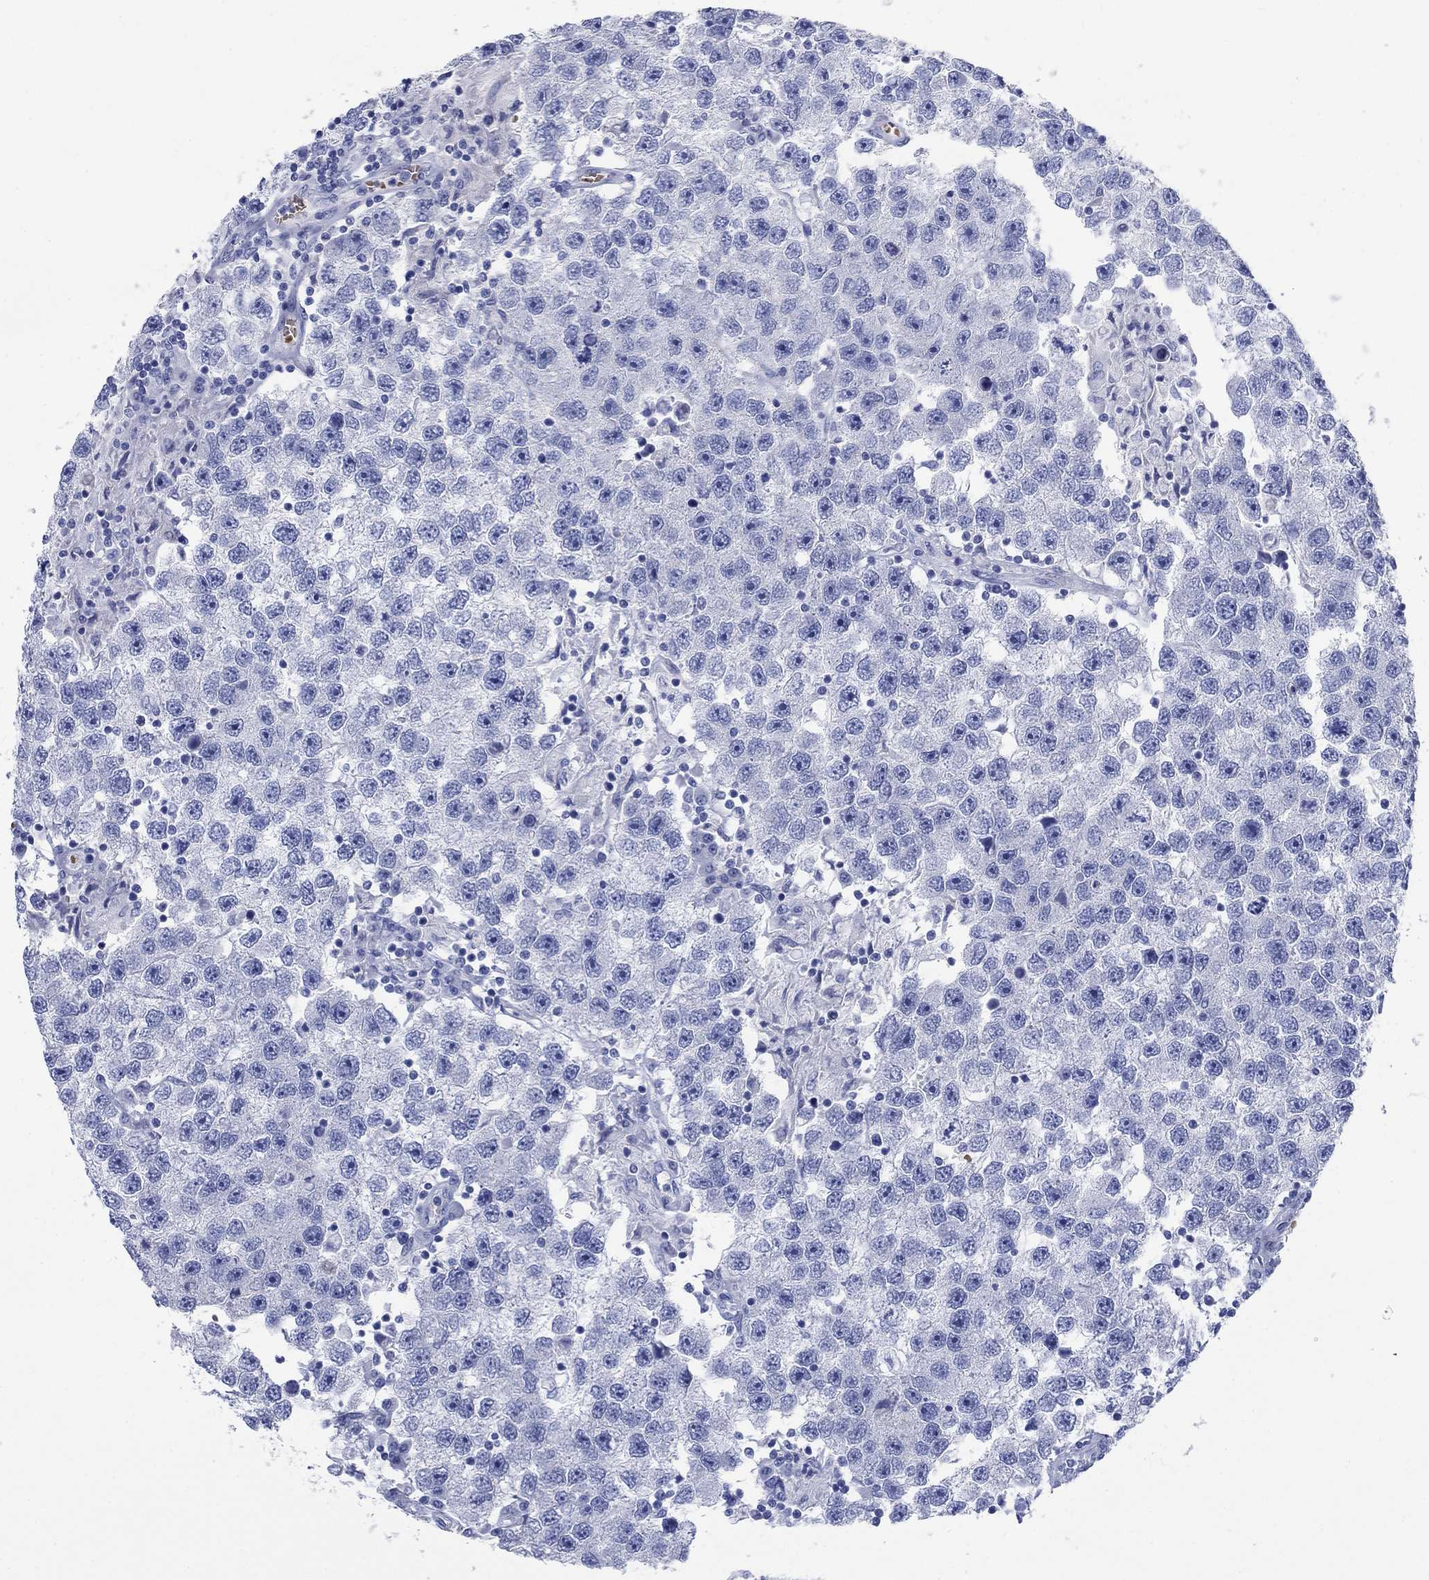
{"staining": {"intensity": "negative", "quantity": "none", "location": "none"}, "tissue": "testis cancer", "cell_type": "Tumor cells", "image_type": "cancer", "snomed": [{"axis": "morphology", "description": "Seminoma, NOS"}, {"axis": "topography", "description": "Testis"}], "caption": "The histopathology image reveals no significant expression in tumor cells of testis seminoma.", "gene": "GPC1", "patient": {"sex": "male", "age": 26}}